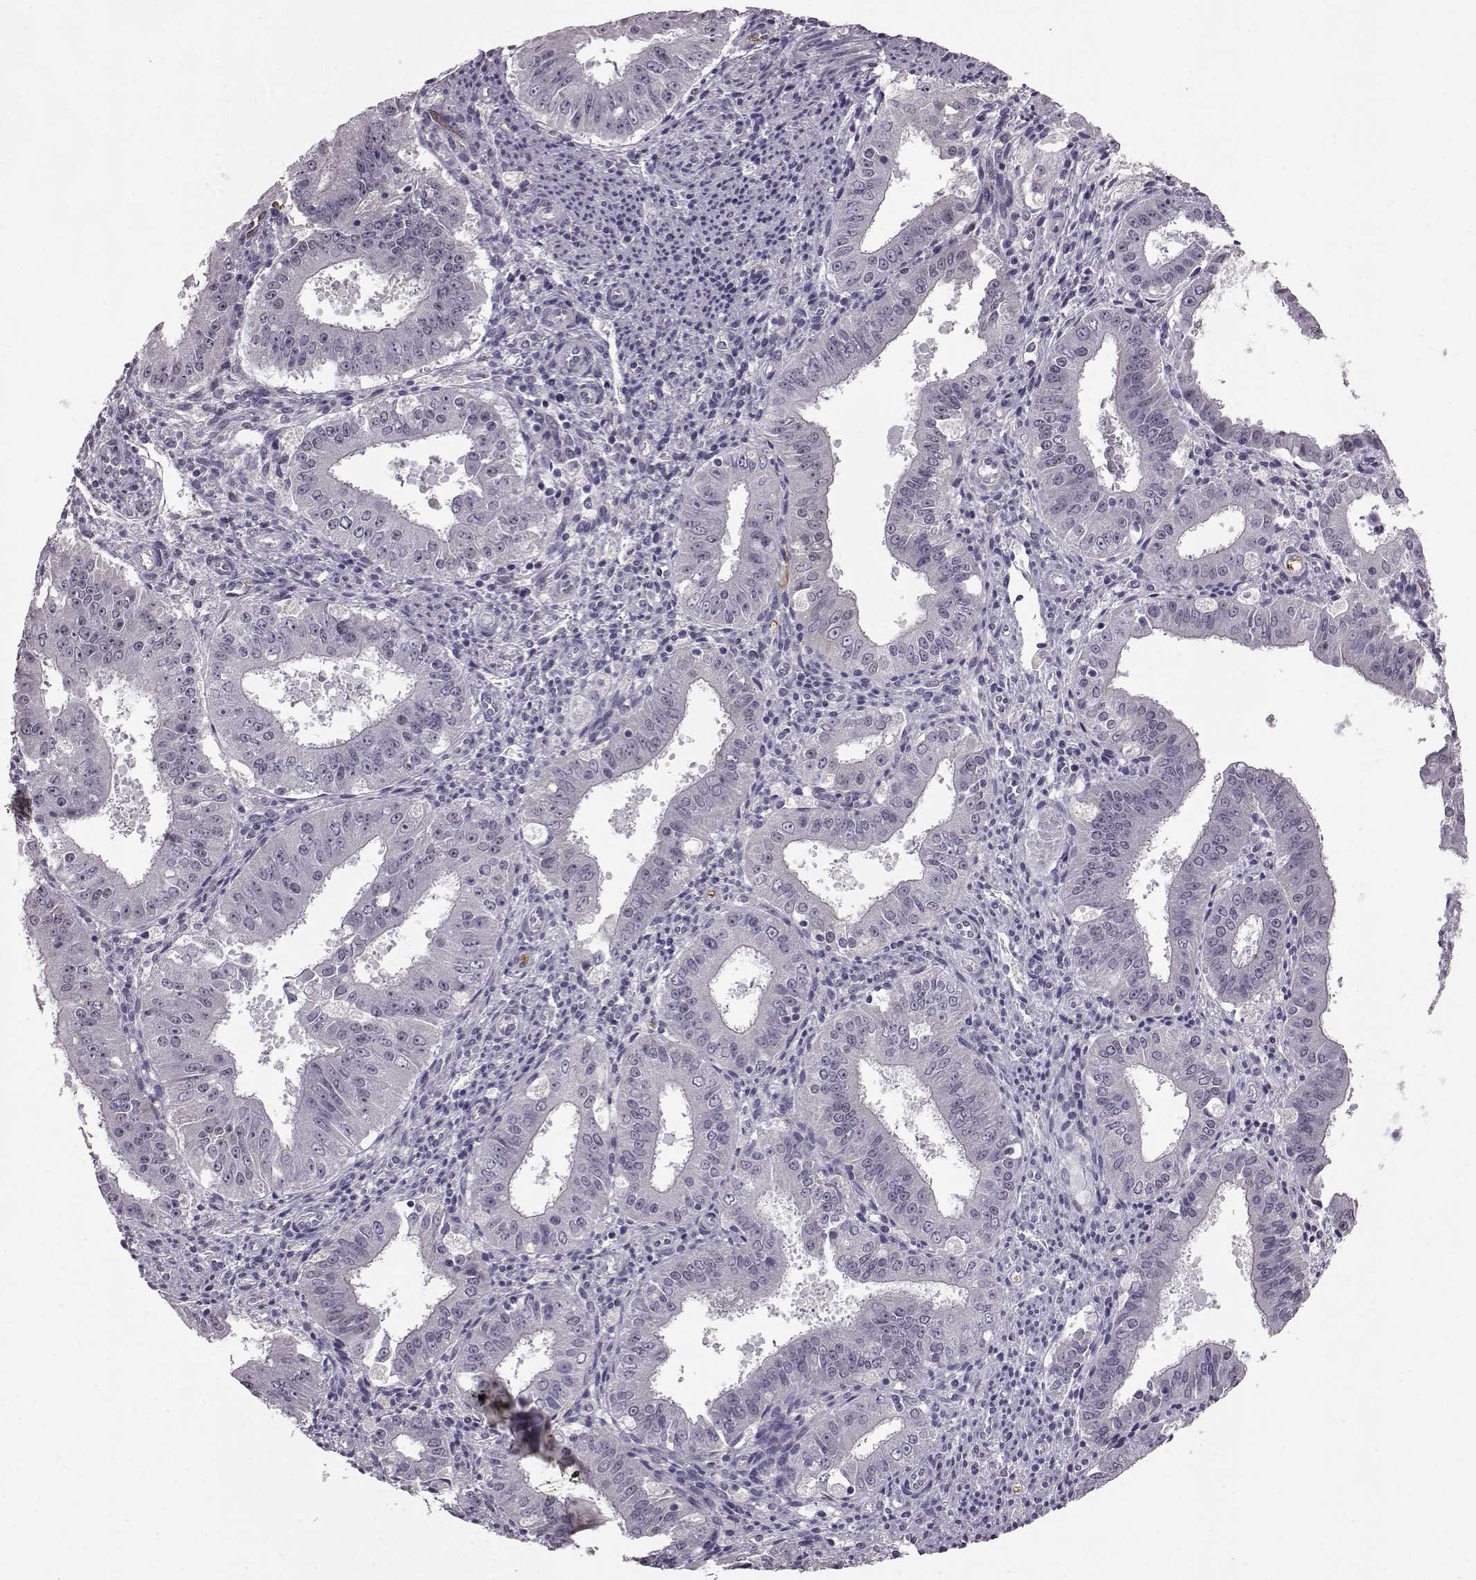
{"staining": {"intensity": "negative", "quantity": "none", "location": "none"}, "tissue": "ovarian cancer", "cell_type": "Tumor cells", "image_type": "cancer", "snomed": [{"axis": "morphology", "description": "Carcinoma, endometroid"}, {"axis": "topography", "description": "Ovary"}], "caption": "Immunohistochemical staining of human ovarian cancer exhibits no significant staining in tumor cells.", "gene": "PROP1", "patient": {"sex": "female", "age": 42}}